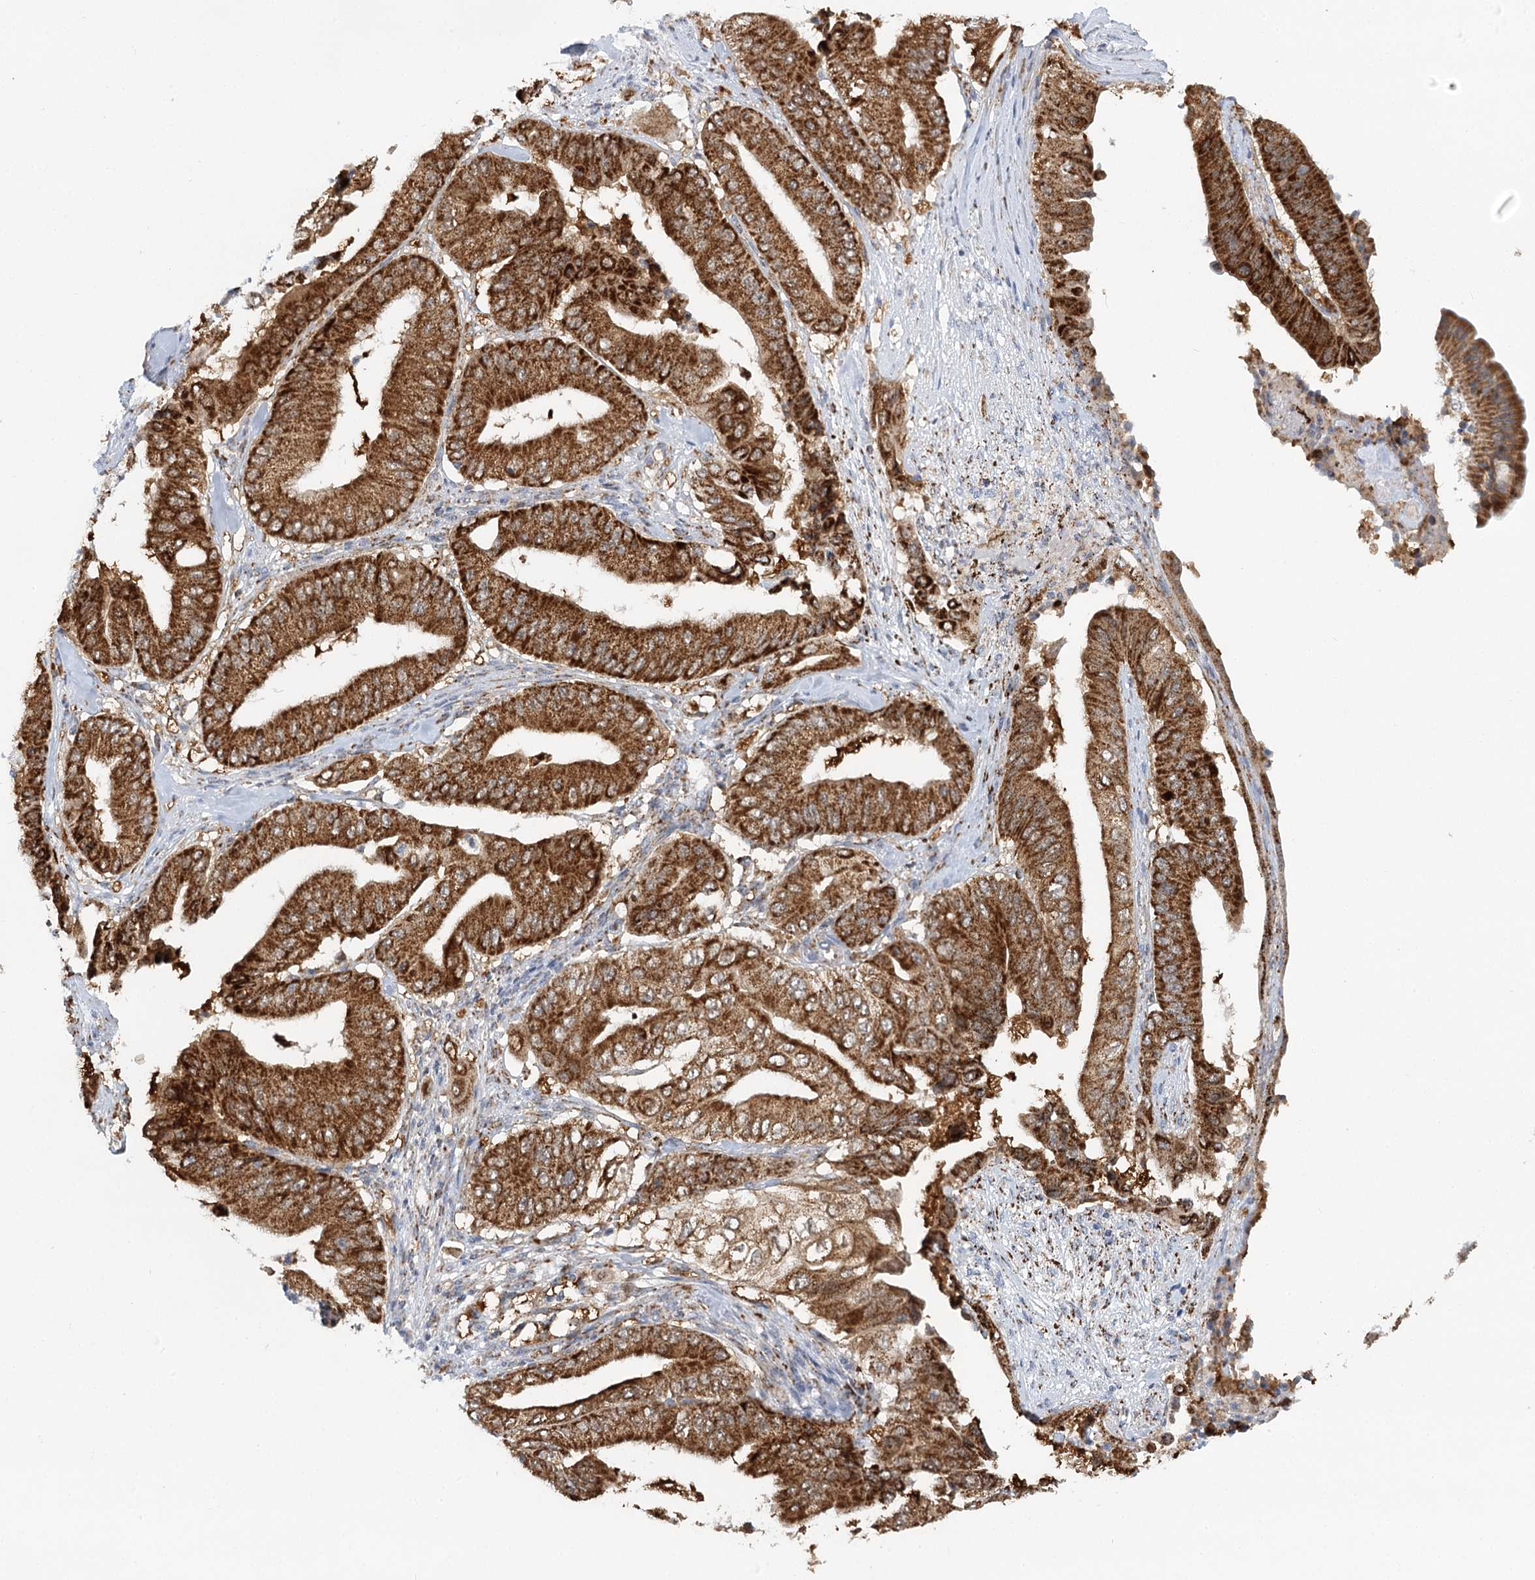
{"staining": {"intensity": "strong", "quantity": ">75%", "location": "cytoplasmic/membranous"}, "tissue": "pancreatic cancer", "cell_type": "Tumor cells", "image_type": "cancer", "snomed": [{"axis": "morphology", "description": "Adenocarcinoma, NOS"}, {"axis": "topography", "description": "Pancreas"}], "caption": "DAB (3,3'-diaminobenzidine) immunohistochemical staining of human pancreatic cancer exhibits strong cytoplasmic/membranous protein positivity in about >75% of tumor cells.", "gene": "TAS1R1", "patient": {"sex": "female", "age": 77}}